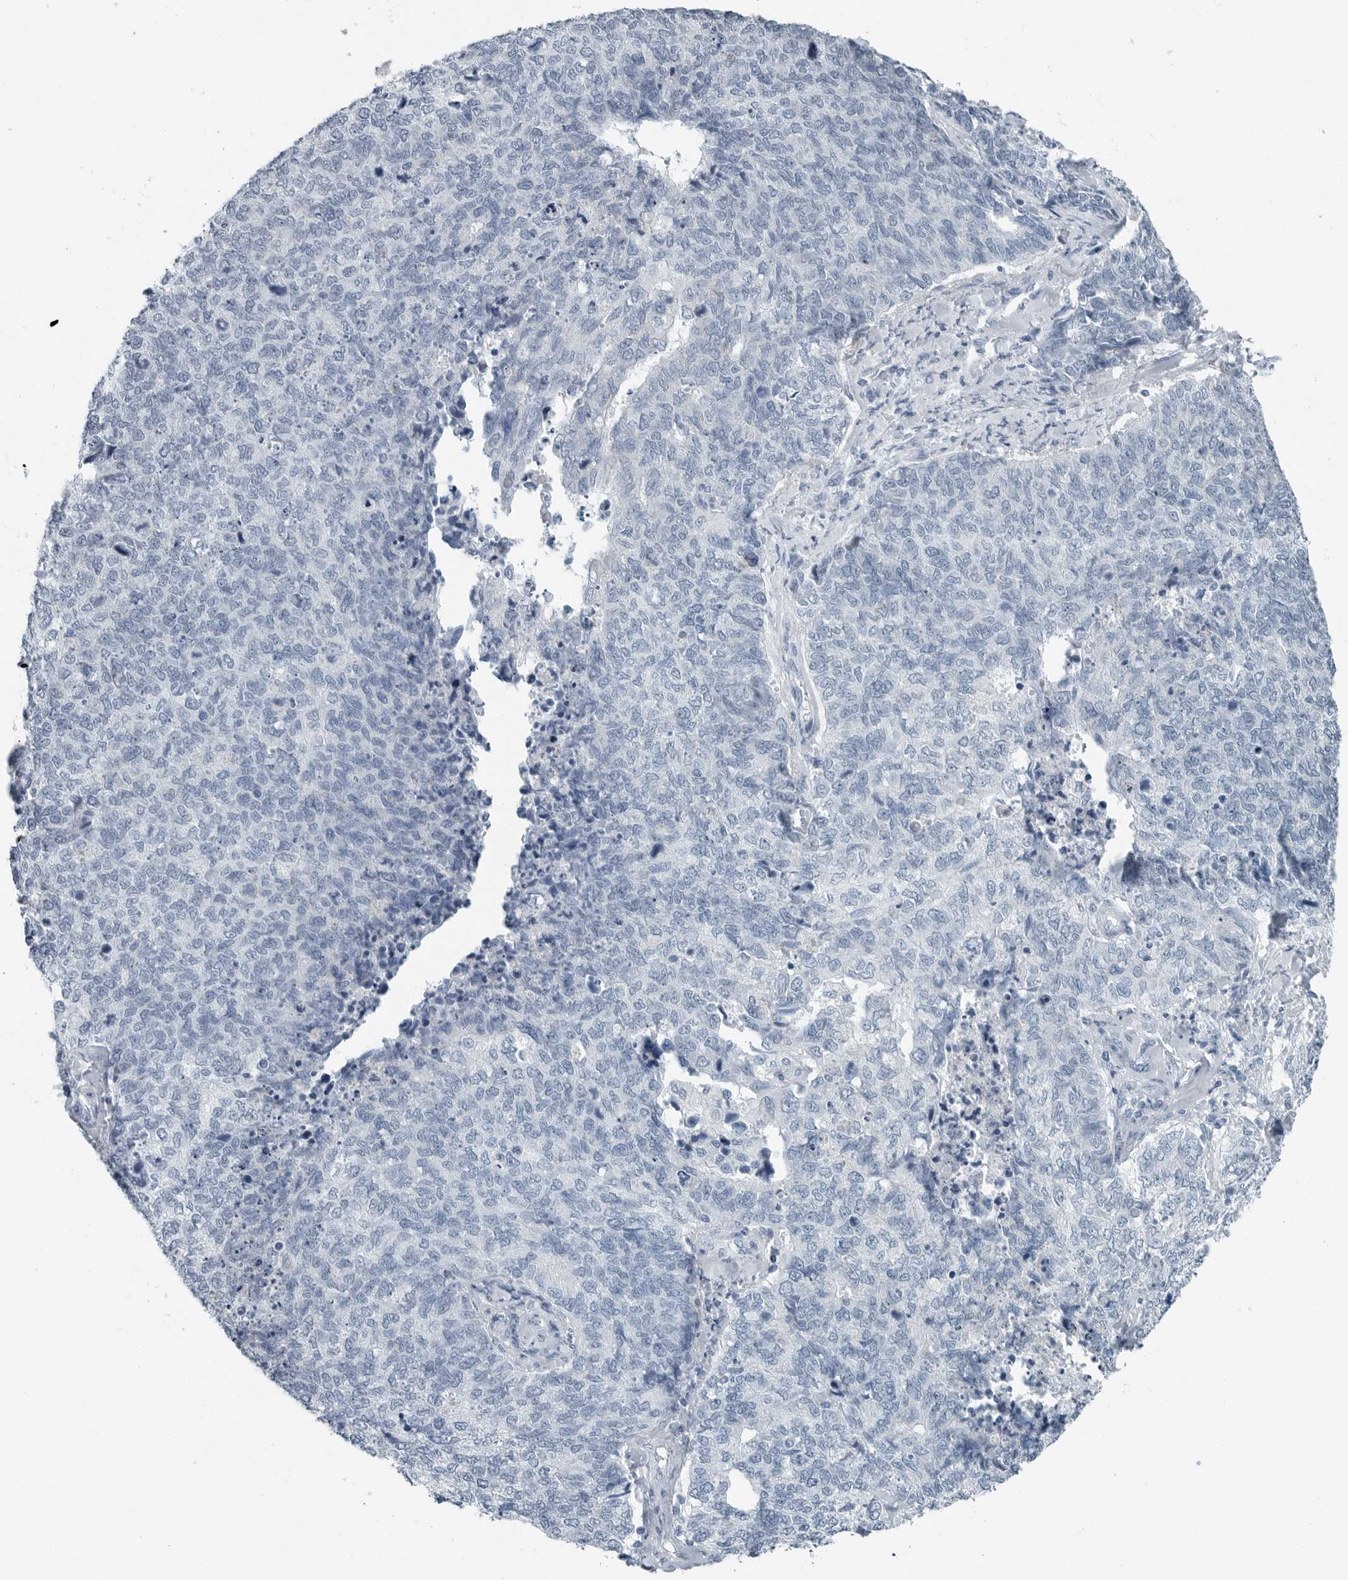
{"staining": {"intensity": "negative", "quantity": "none", "location": "none"}, "tissue": "cervical cancer", "cell_type": "Tumor cells", "image_type": "cancer", "snomed": [{"axis": "morphology", "description": "Squamous cell carcinoma, NOS"}, {"axis": "topography", "description": "Cervix"}], "caption": "IHC image of human cervical cancer (squamous cell carcinoma) stained for a protein (brown), which shows no positivity in tumor cells.", "gene": "ZPBP2", "patient": {"sex": "female", "age": 63}}